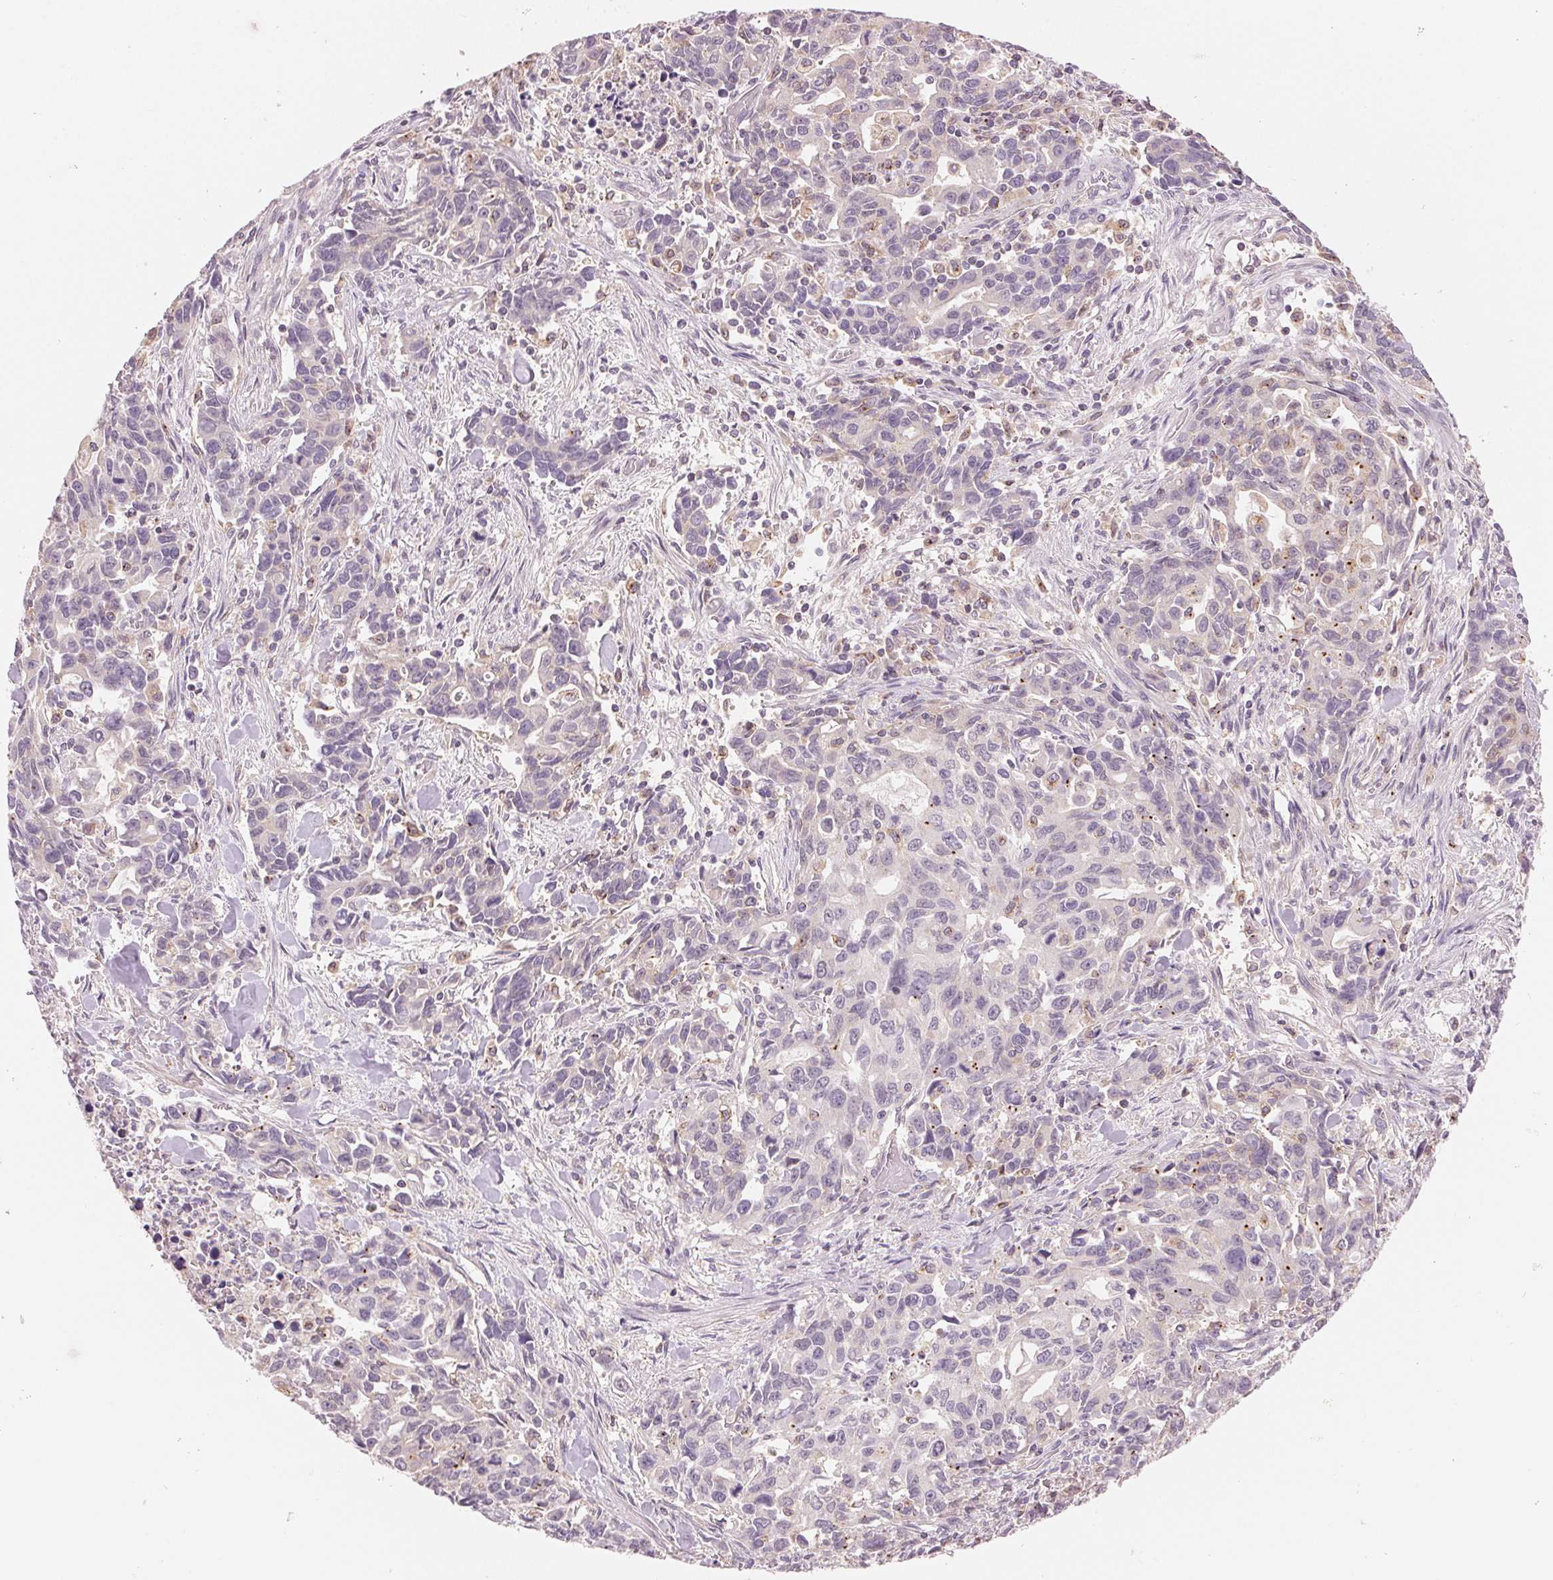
{"staining": {"intensity": "weak", "quantity": "<25%", "location": "cytoplasmic/membranous"}, "tissue": "stomach cancer", "cell_type": "Tumor cells", "image_type": "cancer", "snomed": [{"axis": "morphology", "description": "Adenocarcinoma, NOS"}, {"axis": "topography", "description": "Stomach, upper"}], "caption": "Stomach cancer stained for a protein using immunohistochemistry shows no staining tumor cells.", "gene": "HOXB13", "patient": {"sex": "male", "age": 85}}